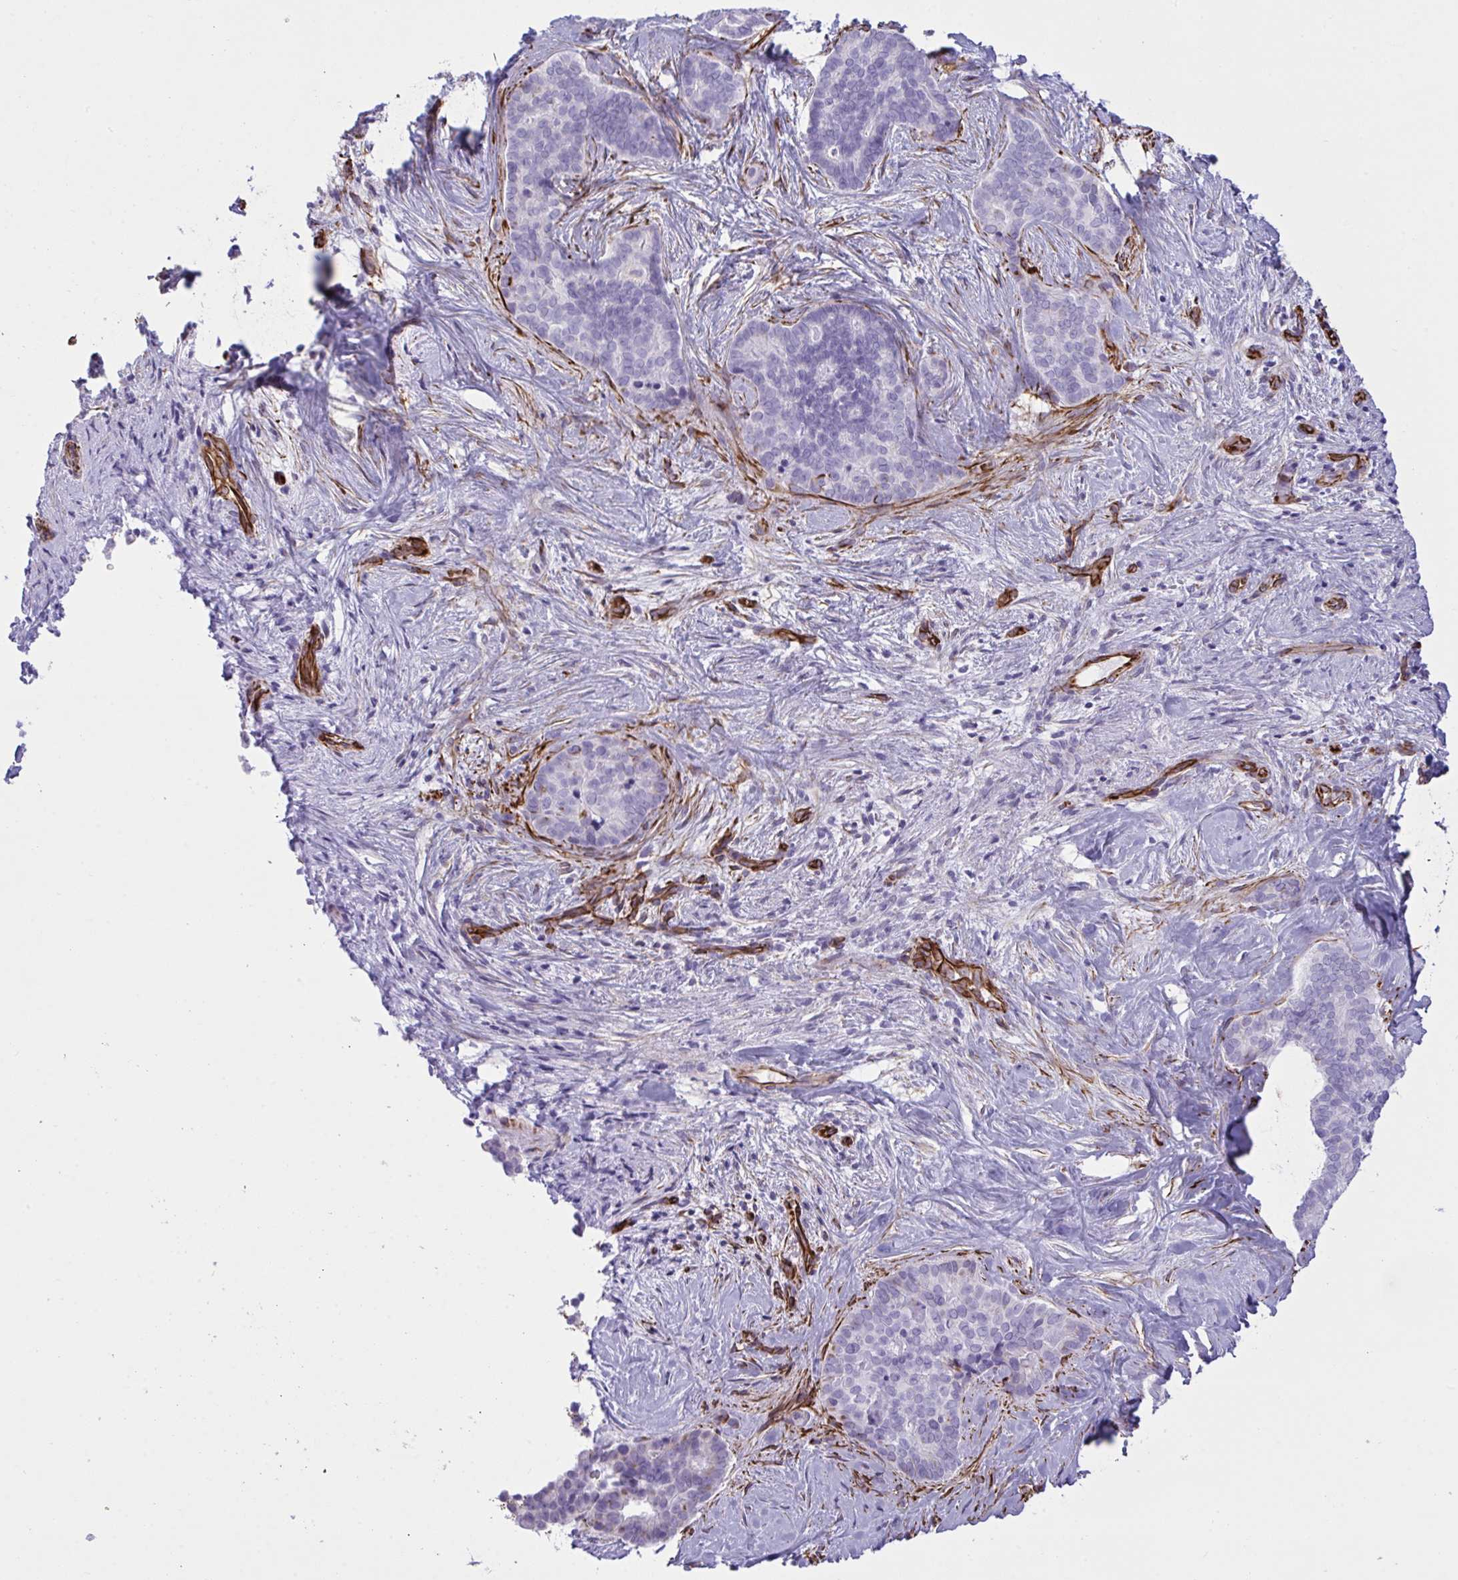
{"staining": {"intensity": "negative", "quantity": "none", "location": "none"}, "tissue": "liver cancer", "cell_type": "Tumor cells", "image_type": "cancer", "snomed": [{"axis": "morphology", "description": "Cholangiocarcinoma"}, {"axis": "topography", "description": "Liver"}], "caption": "Immunohistochemistry photomicrograph of neoplastic tissue: cholangiocarcinoma (liver) stained with DAB (3,3'-diaminobenzidine) exhibits no significant protein expression in tumor cells. The staining is performed using DAB (3,3'-diaminobenzidine) brown chromogen with nuclei counter-stained in using hematoxylin.", "gene": "SLC35B1", "patient": {"sex": "female", "age": 64}}